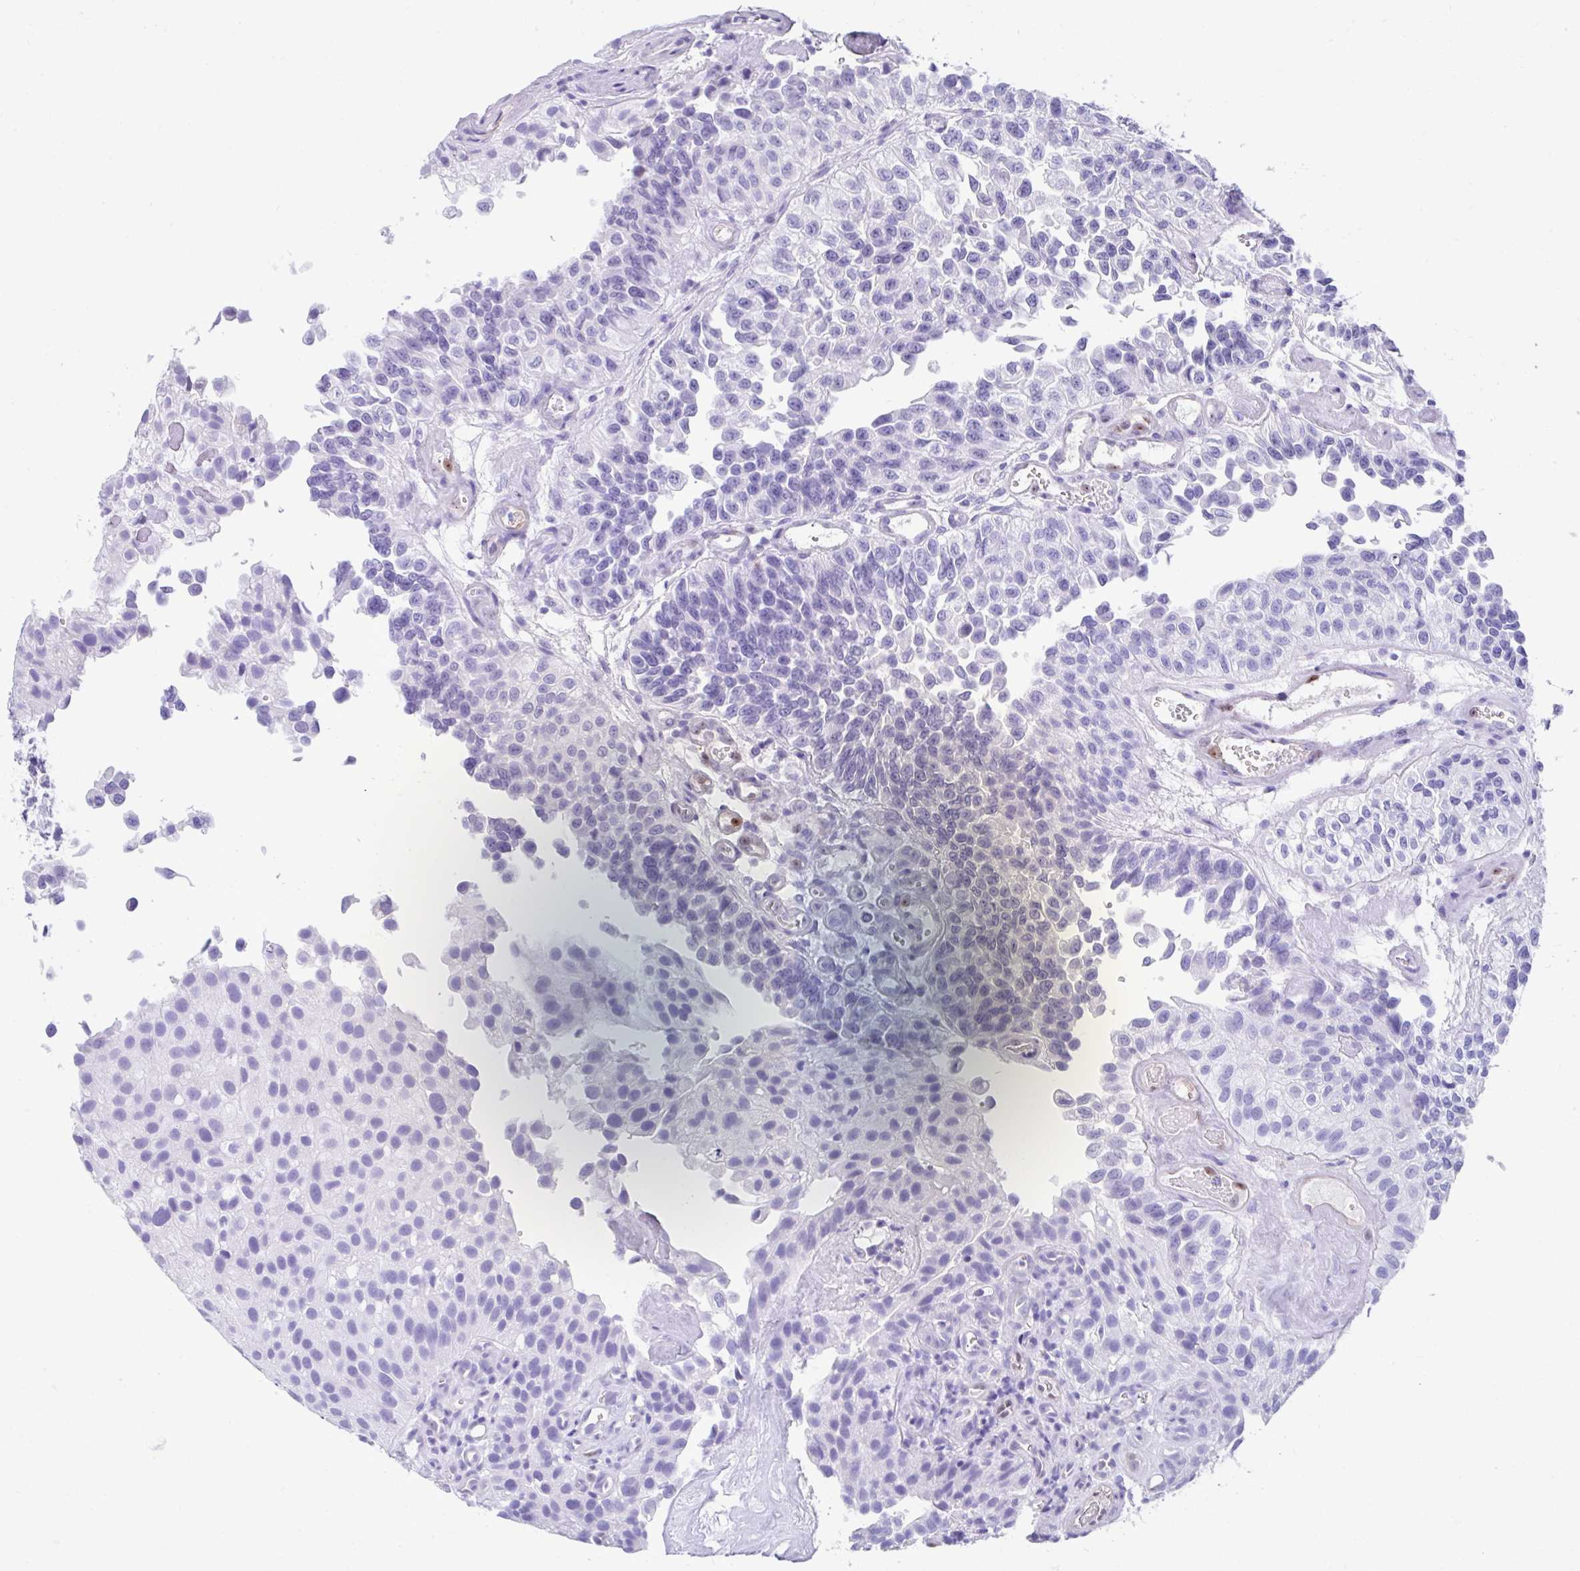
{"staining": {"intensity": "negative", "quantity": "none", "location": "none"}, "tissue": "urothelial cancer", "cell_type": "Tumor cells", "image_type": "cancer", "snomed": [{"axis": "morphology", "description": "Urothelial carcinoma, NOS"}, {"axis": "topography", "description": "Urinary bladder"}], "caption": "This image is of urothelial cancer stained with immunohistochemistry (IHC) to label a protein in brown with the nuclei are counter-stained blue. There is no staining in tumor cells.", "gene": "FAM107A", "patient": {"sex": "male", "age": 87}}